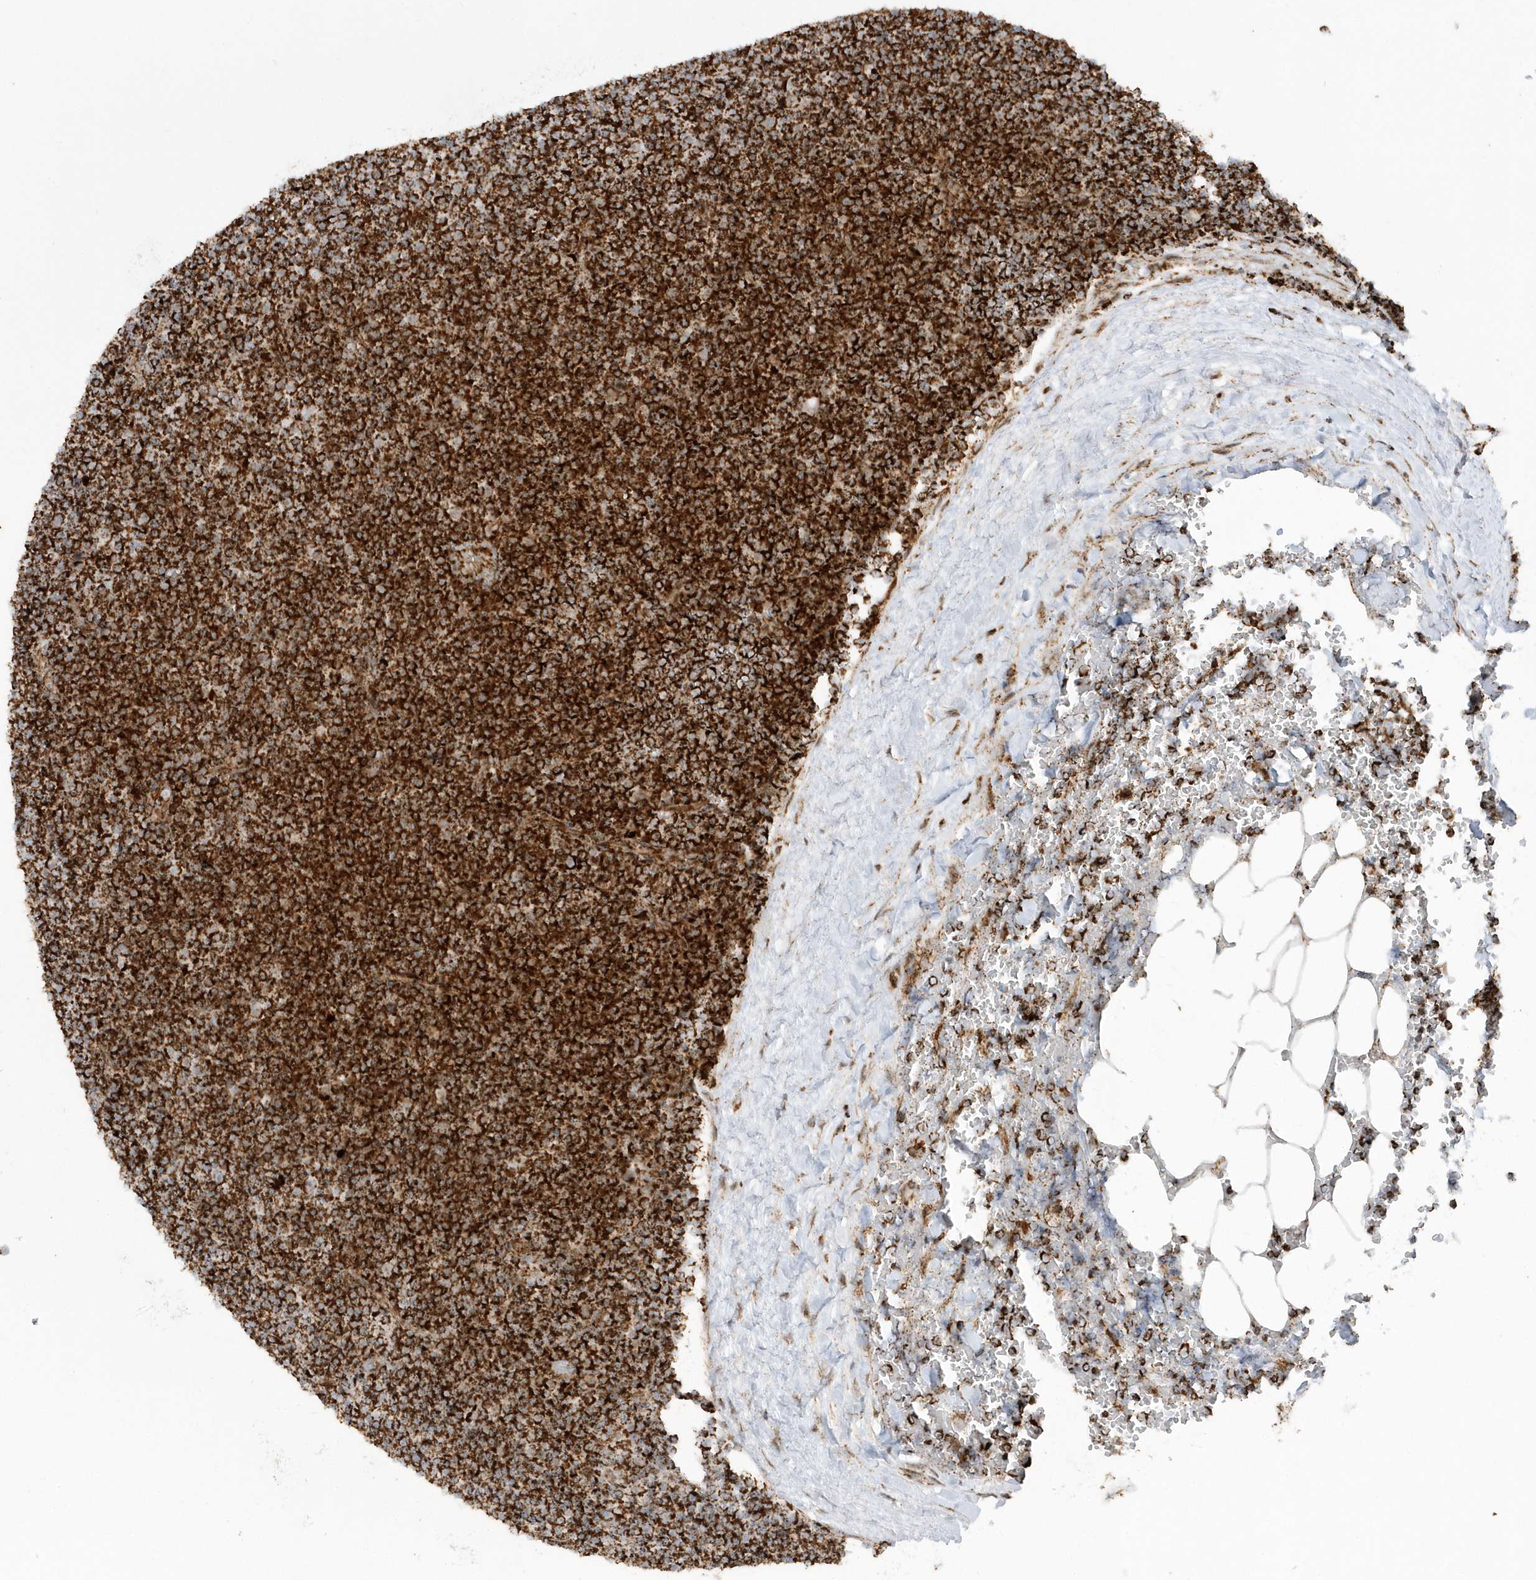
{"staining": {"intensity": "strong", "quantity": ">75%", "location": "cytoplasmic/membranous"}, "tissue": "lymphoma", "cell_type": "Tumor cells", "image_type": "cancer", "snomed": [{"axis": "morphology", "description": "Malignant lymphoma, non-Hodgkin's type, Low grade"}, {"axis": "topography", "description": "Lymph node"}], "caption": "About >75% of tumor cells in human lymphoma show strong cytoplasmic/membranous protein expression as visualized by brown immunohistochemical staining.", "gene": "CRY2", "patient": {"sex": "female", "age": 67}}